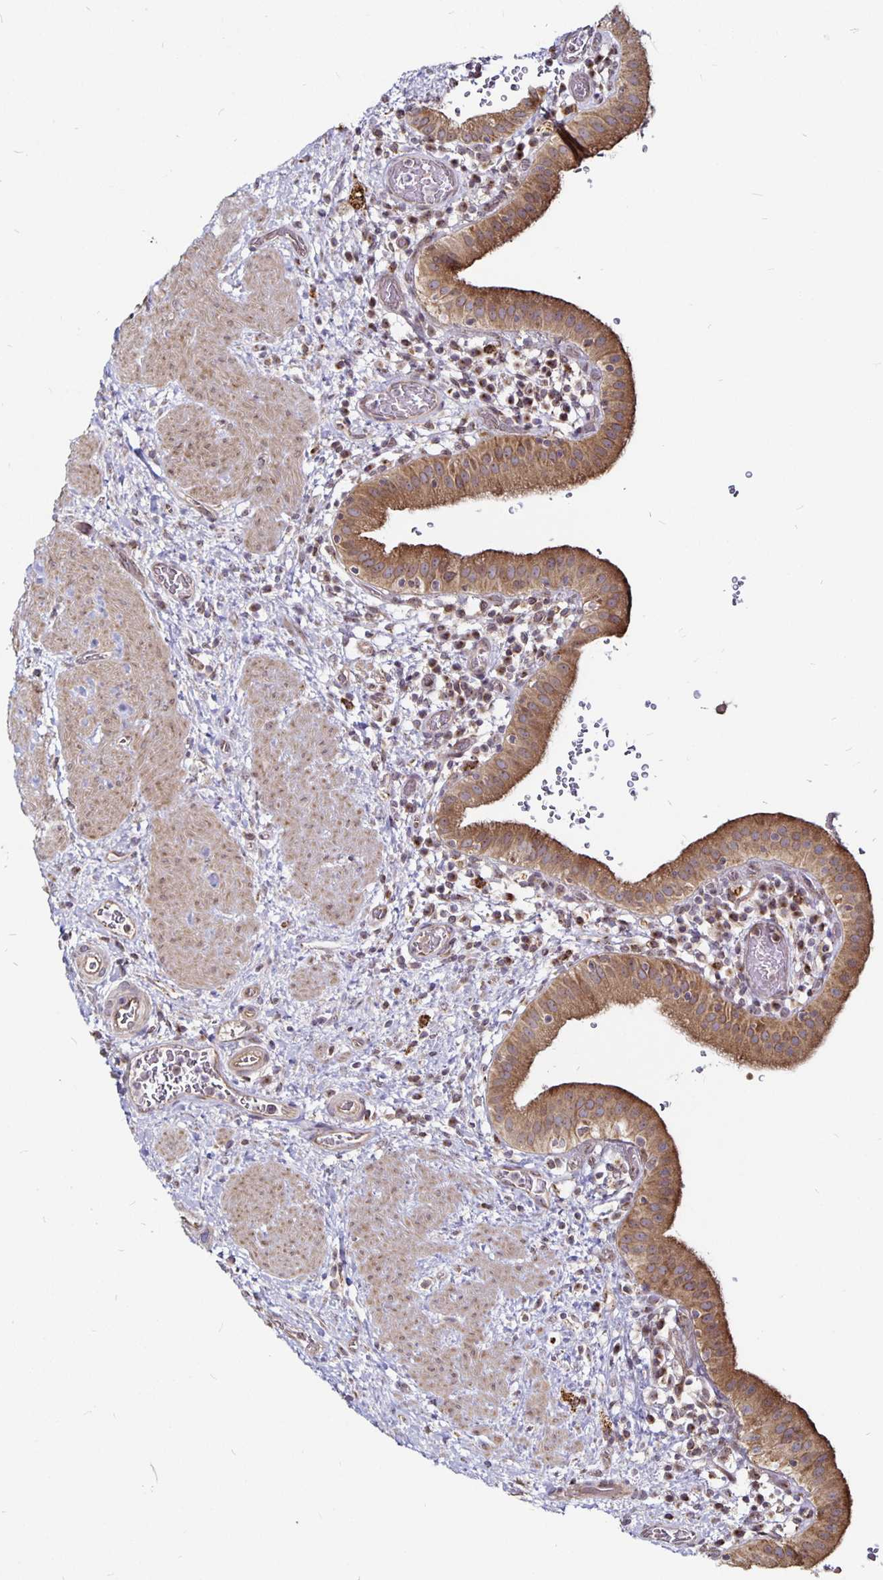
{"staining": {"intensity": "moderate", "quantity": ">75%", "location": "cytoplasmic/membranous"}, "tissue": "gallbladder", "cell_type": "Glandular cells", "image_type": "normal", "snomed": [{"axis": "morphology", "description": "Normal tissue, NOS"}, {"axis": "topography", "description": "Gallbladder"}], "caption": "Immunohistochemical staining of unremarkable gallbladder displays >75% levels of moderate cytoplasmic/membranous protein expression in about >75% of glandular cells.", "gene": "CYP27A1", "patient": {"sex": "male", "age": 26}}